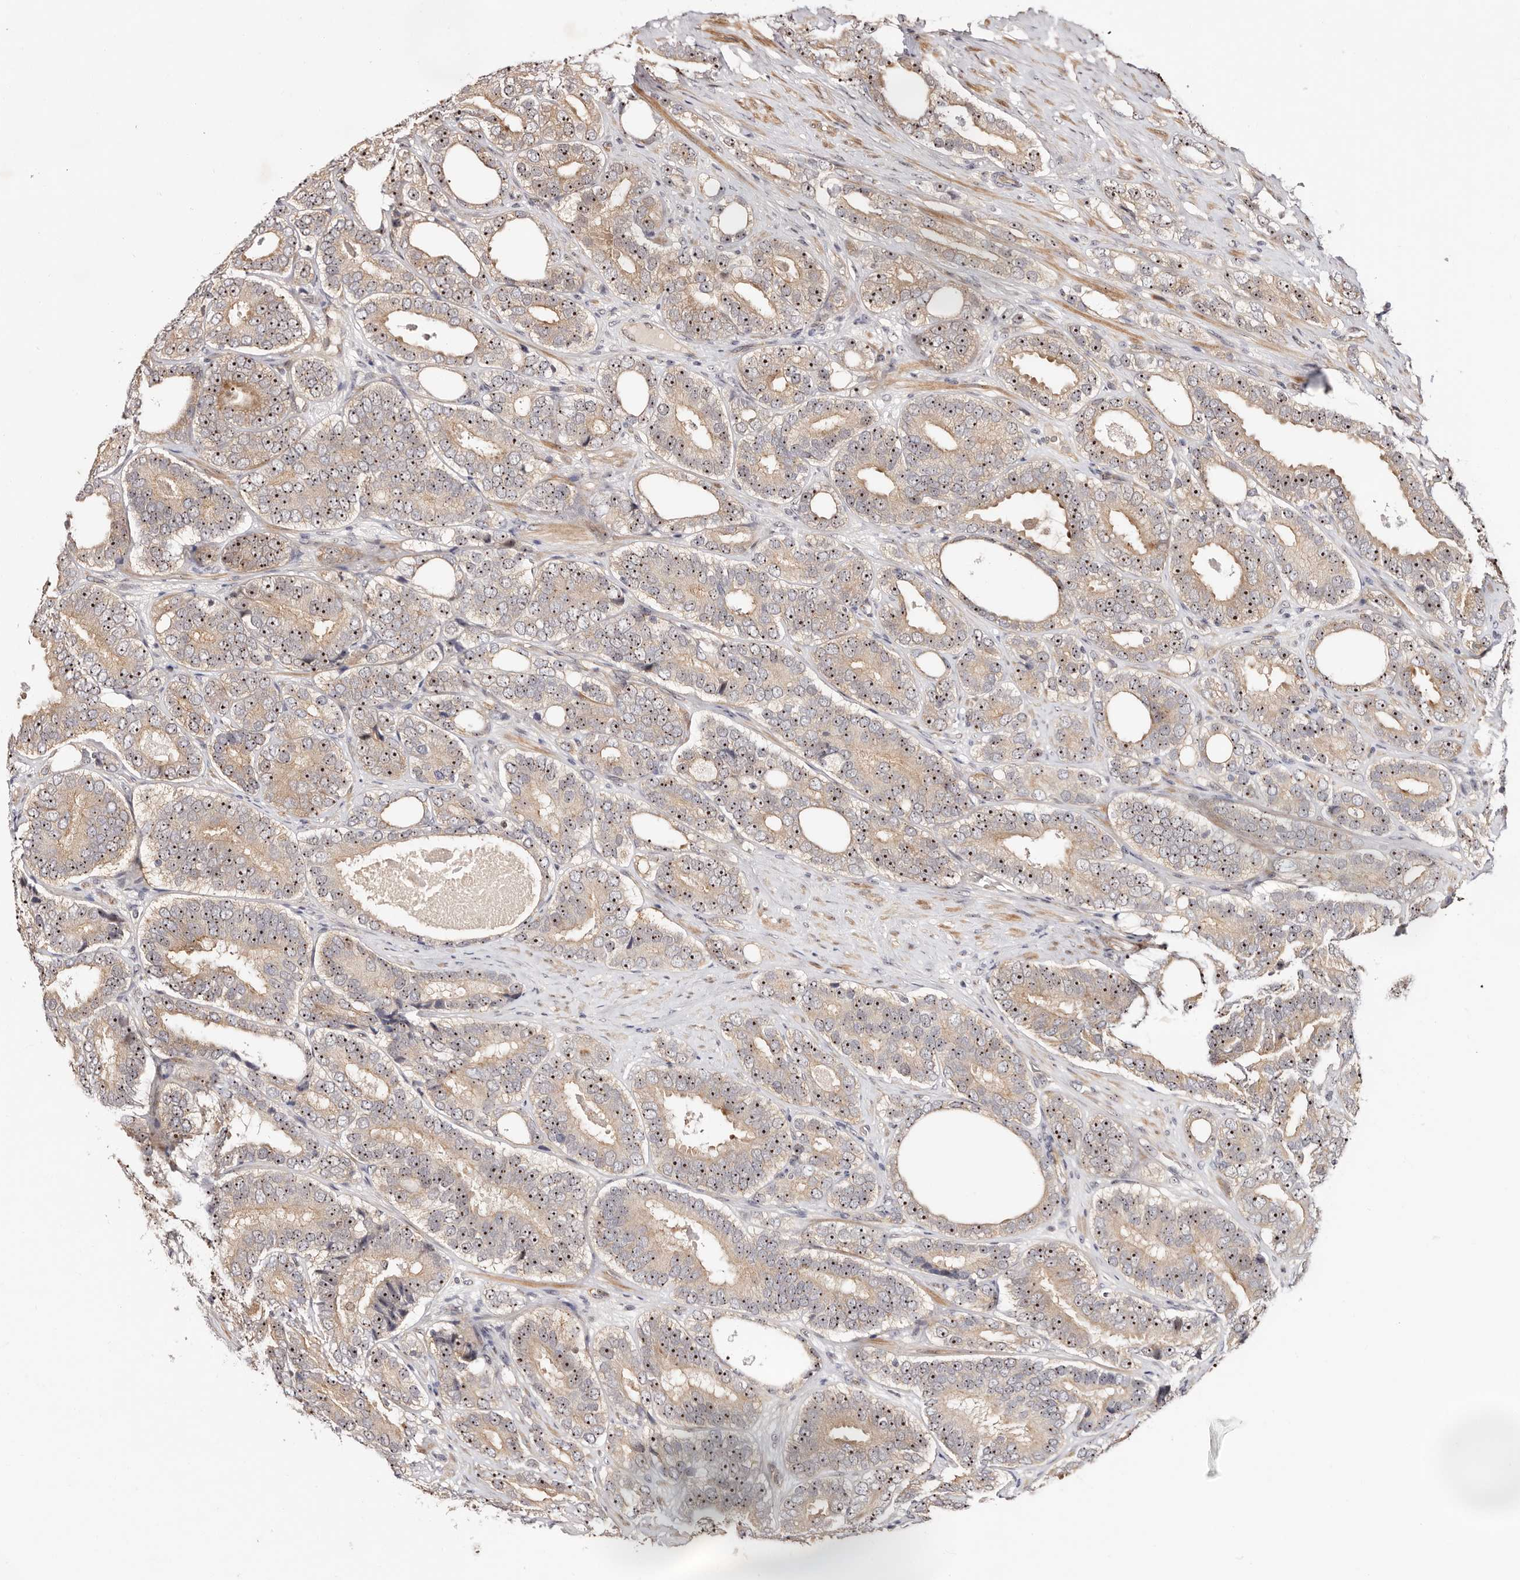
{"staining": {"intensity": "moderate", "quantity": ">75%", "location": "cytoplasmic/membranous,nuclear"}, "tissue": "prostate cancer", "cell_type": "Tumor cells", "image_type": "cancer", "snomed": [{"axis": "morphology", "description": "Adenocarcinoma, High grade"}, {"axis": "topography", "description": "Prostate"}], "caption": "DAB (3,3'-diaminobenzidine) immunohistochemical staining of human prostate adenocarcinoma (high-grade) displays moderate cytoplasmic/membranous and nuclear protein staining in approximately >75% of tumor cells.", "gene": "ODF2L", "patient": {"sex": "male", "age": 56}}